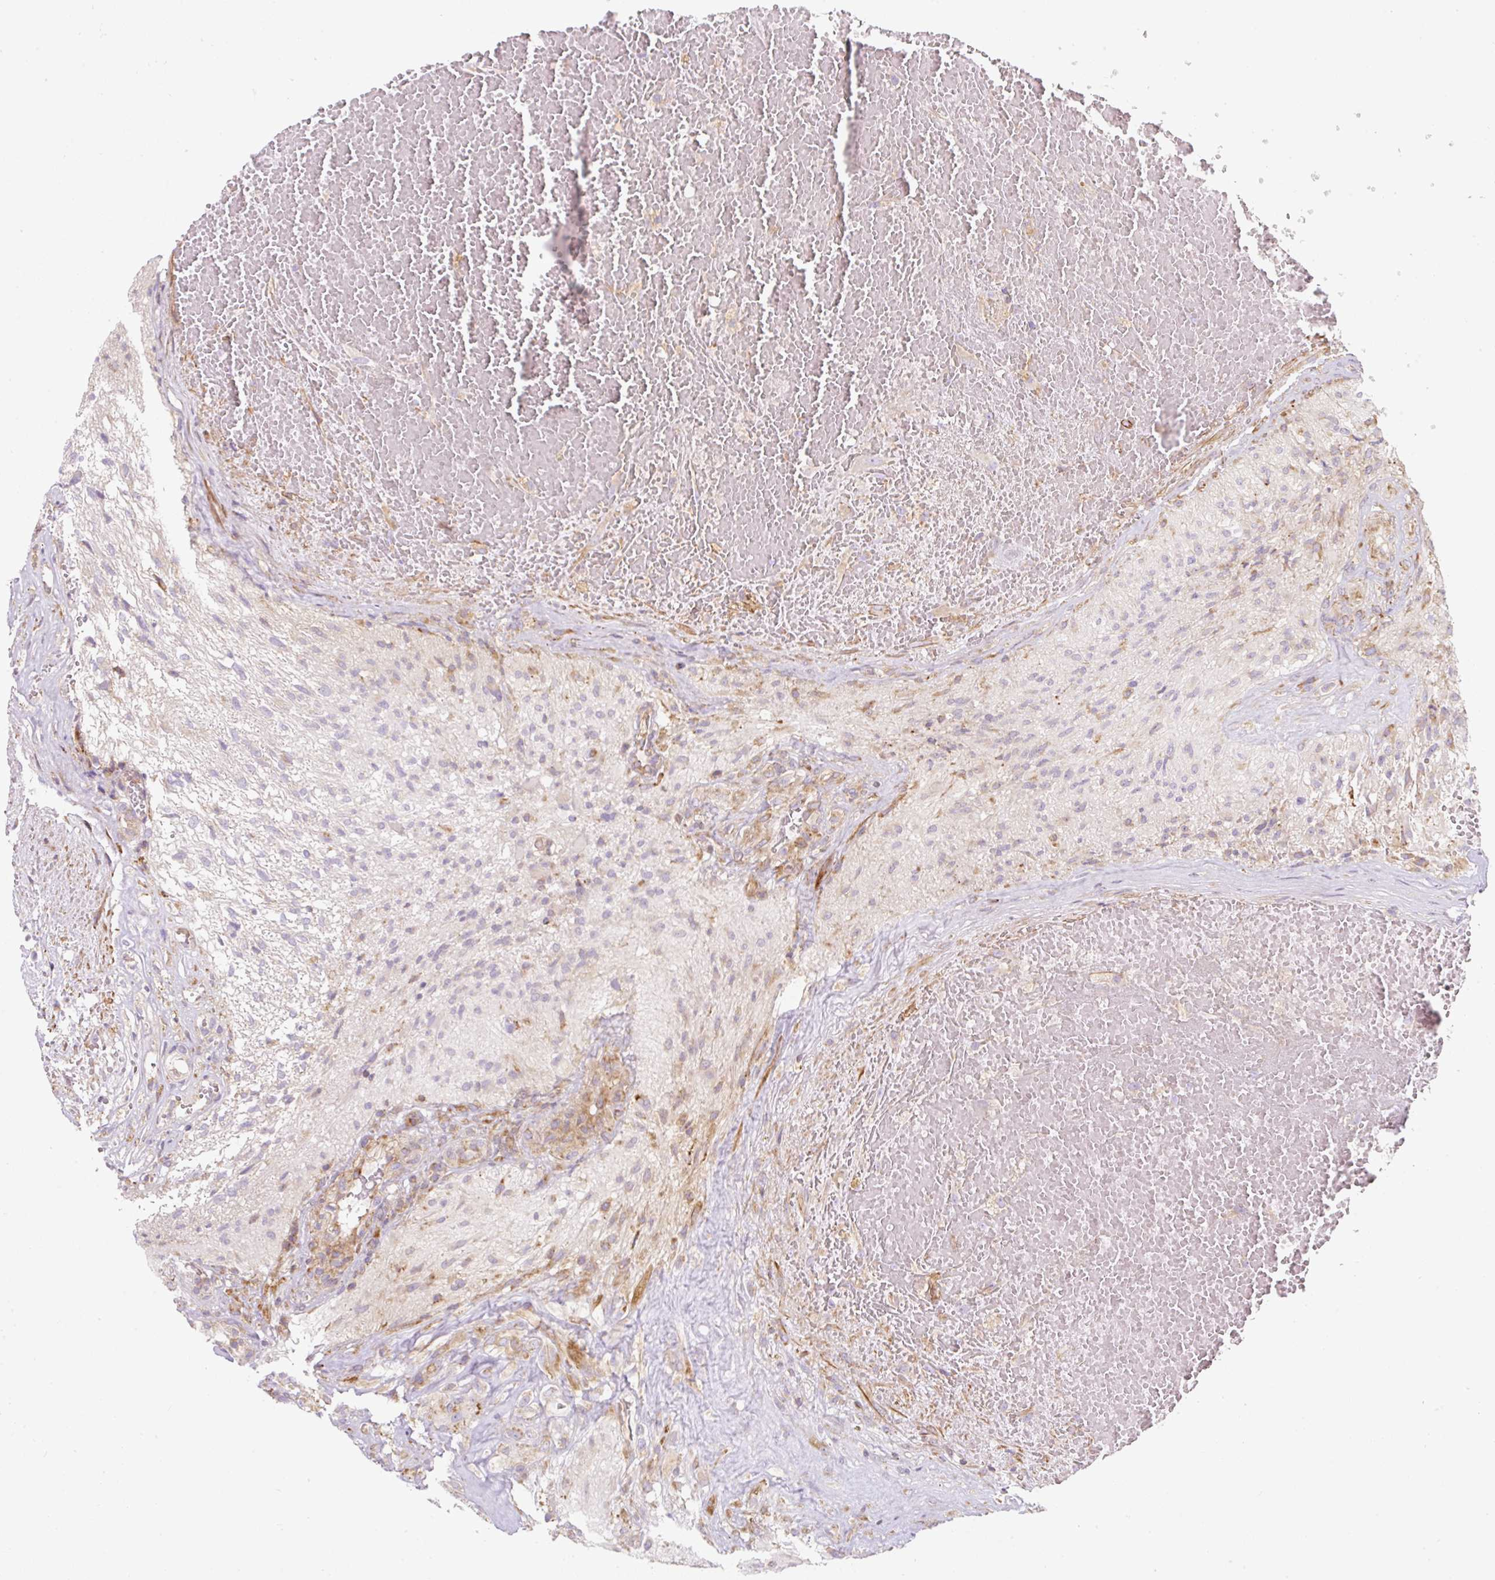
{"staining": {"intensity": "negative", "quantity": "none", "location": "none"}, "tissue": "glioma", "cell_type": "Tumor cells", "image_type": "cancer", "snomed": [{"axis": "morphology", "description": "Glioma, malignant, High grade"}, {"axis": "topography", "description": "Brain"}], "caption": "This is an immunohistochemistry (IHC) histopathology image of human glioma. There is no positivity in tumor cells.", "gene": "ERAP2", "patient": {"sex": "male", "age": 56}}